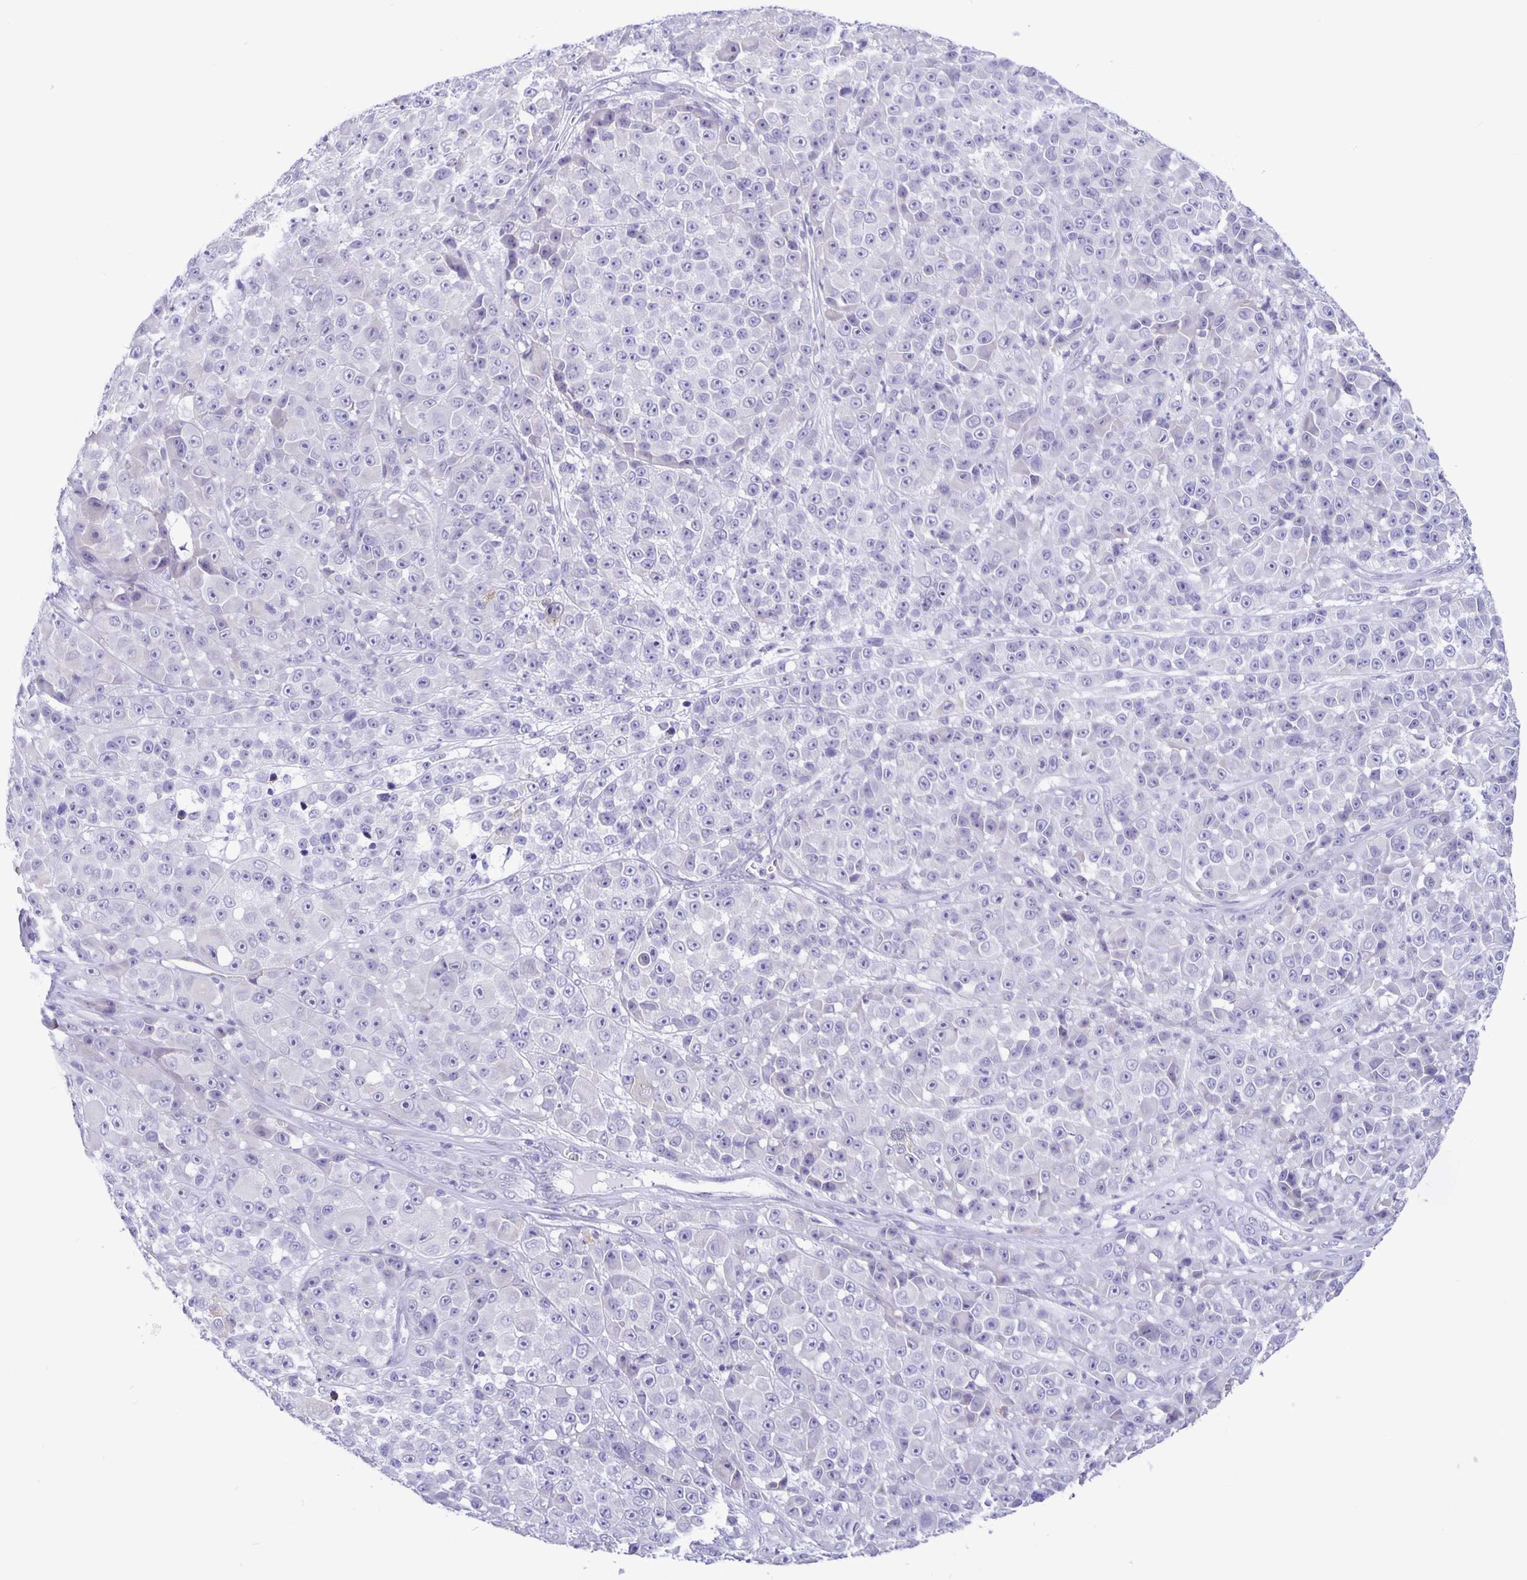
{"staining": {"intensity": "negative", "quantity": "none", "location": "none"}, "tissue": "melanoma", "cell_type": "Tumor cells", "image_type": "cancer", "snomed": [{"axis": "morphology", "description": "Malignant melanoma, NOS"}, {"axis": "topography", "description": "Skin"}, {"axis": "topography", "description": "Skin of back"}], "caption": "Tumor cells show no significant expression in melanoma.", "gene": "ERMN", "patient": {"sex": "male", "age": 91}}